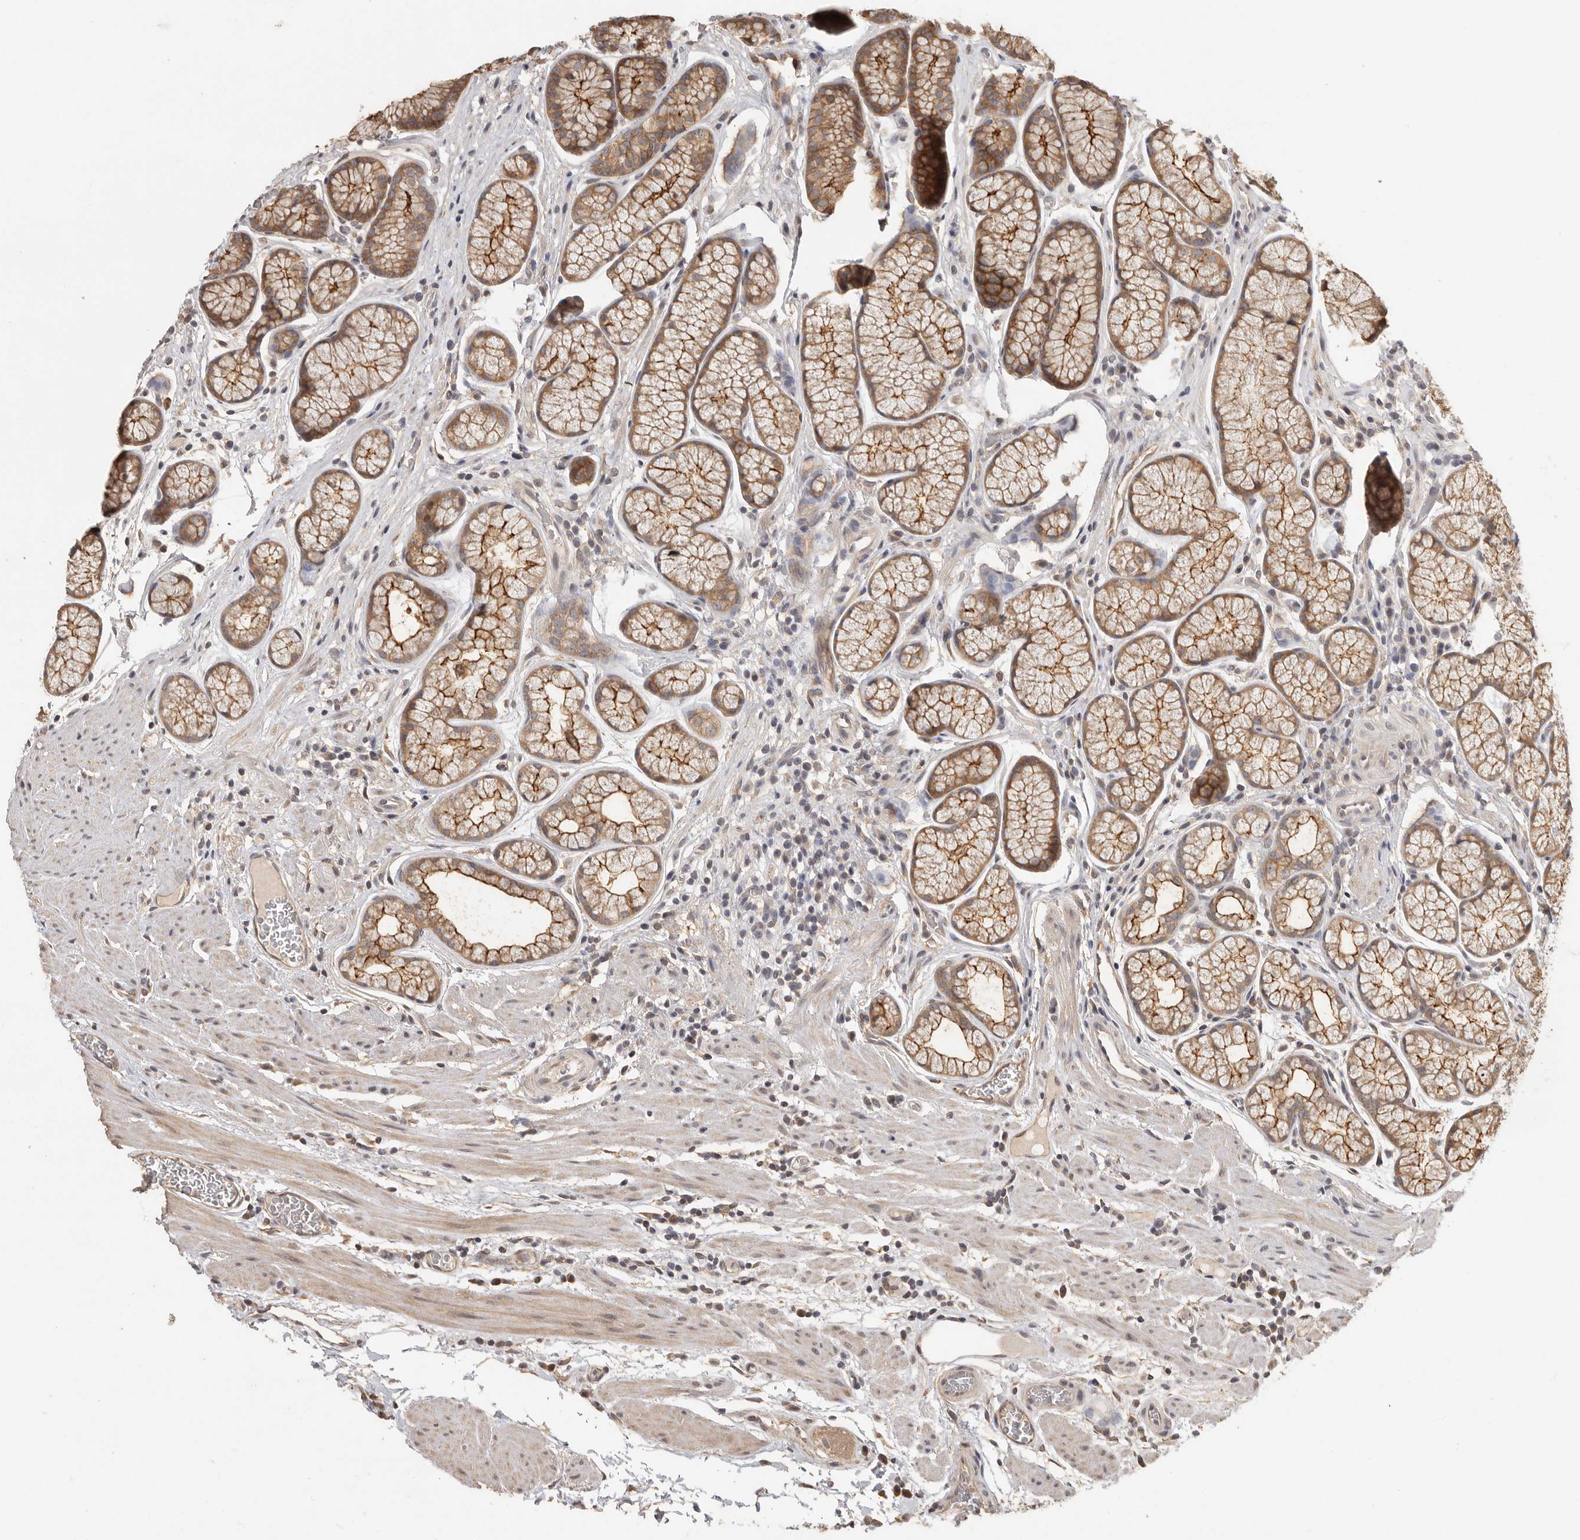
{"staining": {"intensity": "strong", "quantity": ">75%", "location": "cytoplasmic/membranous"}, "tissue": "stomach", "cell_type": "Glandular cells", "image_type": "normal", "snomed": [{"axis": "morphology", "description": "Normal tissue, NOS"}, {"axis": "topography", "description": "Stomach"}], "caption": "Stomach stained with immunohistochemistry displays strong cytoplasmic/membranous staining in approximately >75% of glandular cells.", "gene": "BAIAP2", "patient": {"sex": "male", "age": 42}}